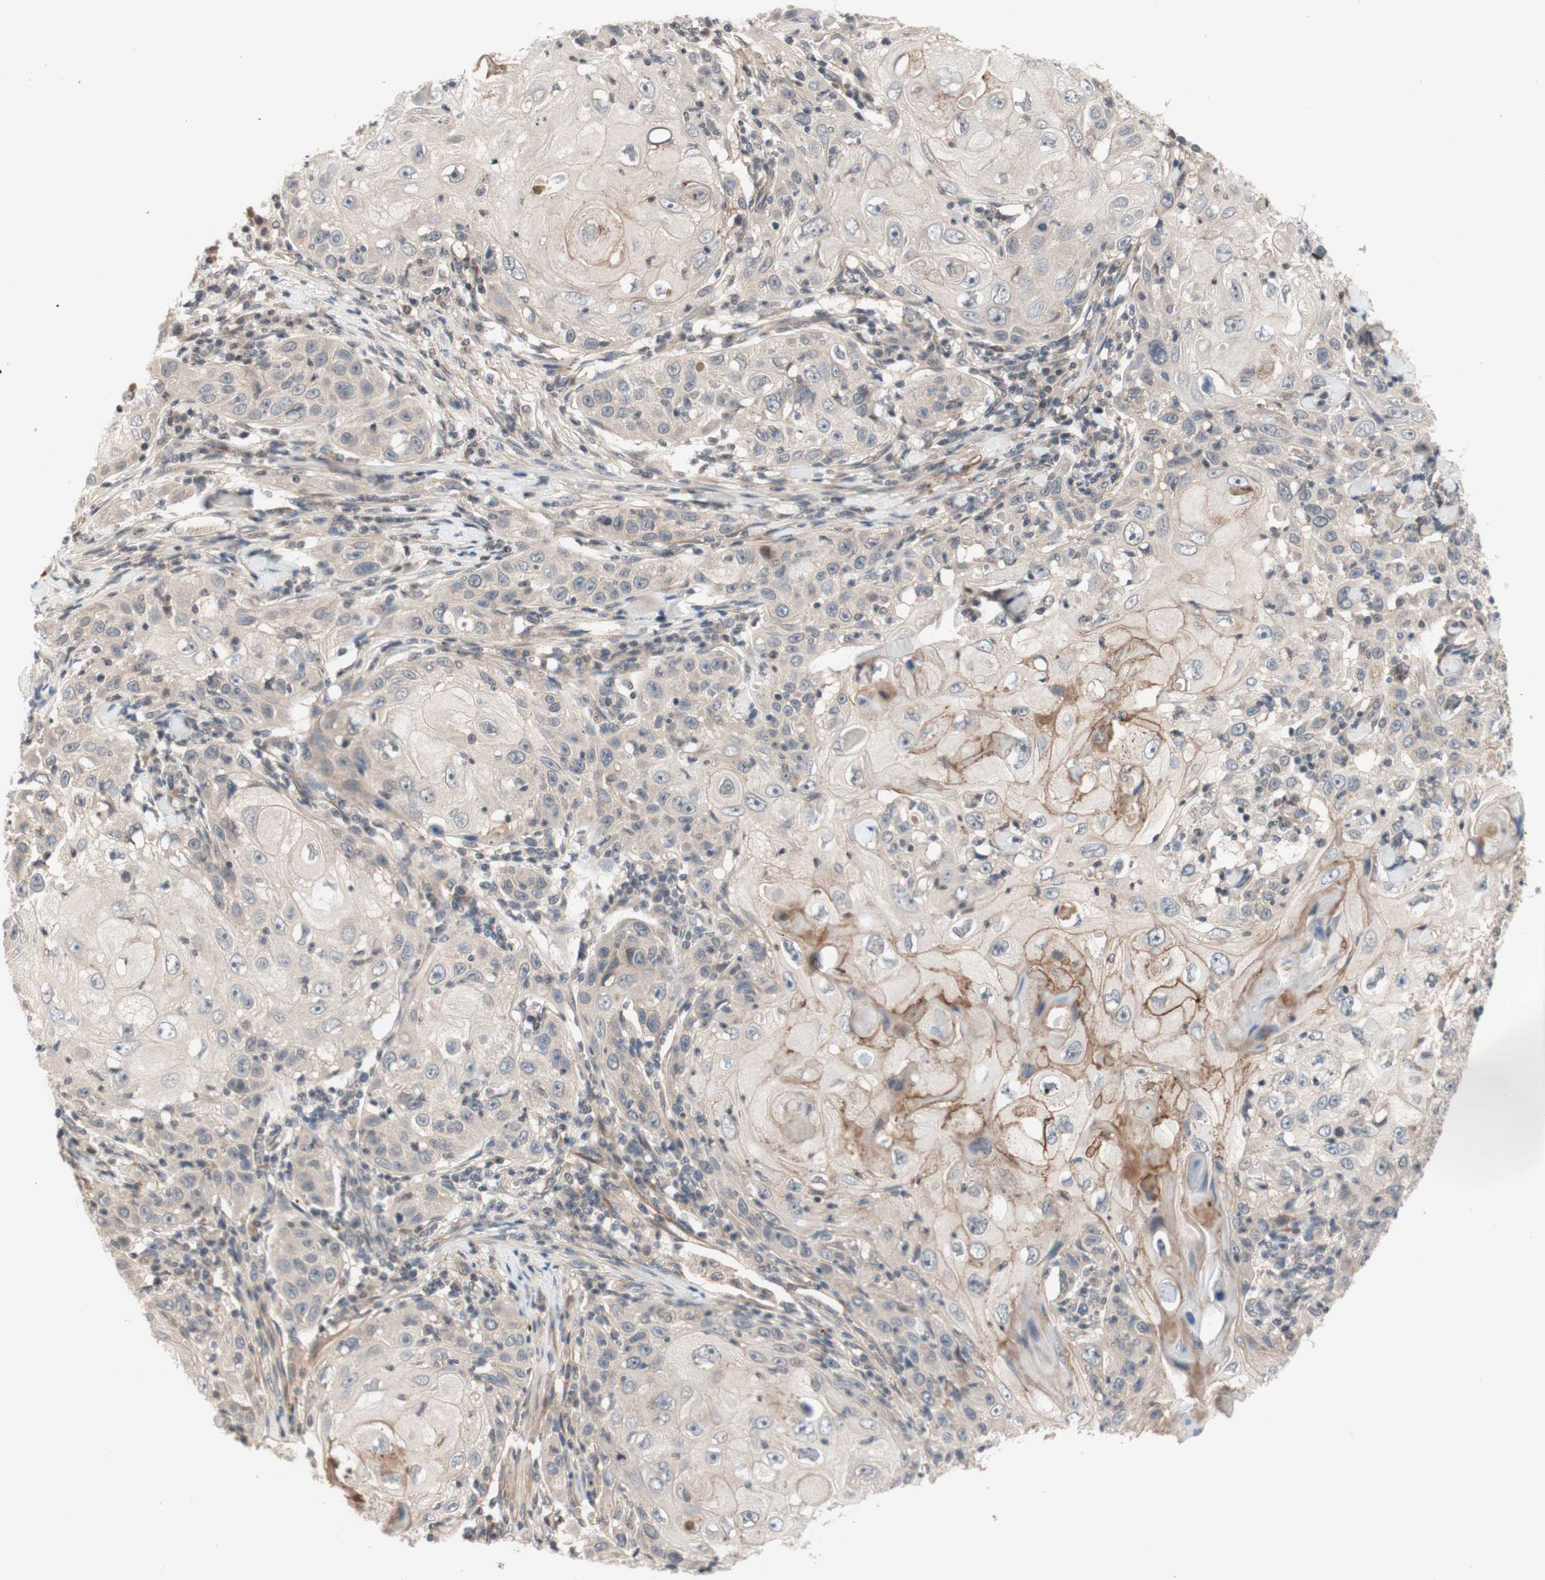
{"staining": {"intensity": "negative", "quantity": "none", "location": "none"}, "tissue": "skin cancer", "cell_type": "Tumor cells", "image_type": "cancer", "snomed": [{"axis": "morphology", "description": "Squamous cell carcinoma, NOS"}, {"axis": "topography", "description": "Skin"}], "caption": "High power microscopy micrograph of an immunohistochemistry image of squamous cell carcinoma (skin), revealing no significant staining in tumor cells.", "gene": "CD55", "patient": {"sex": "female", "age": 88}}